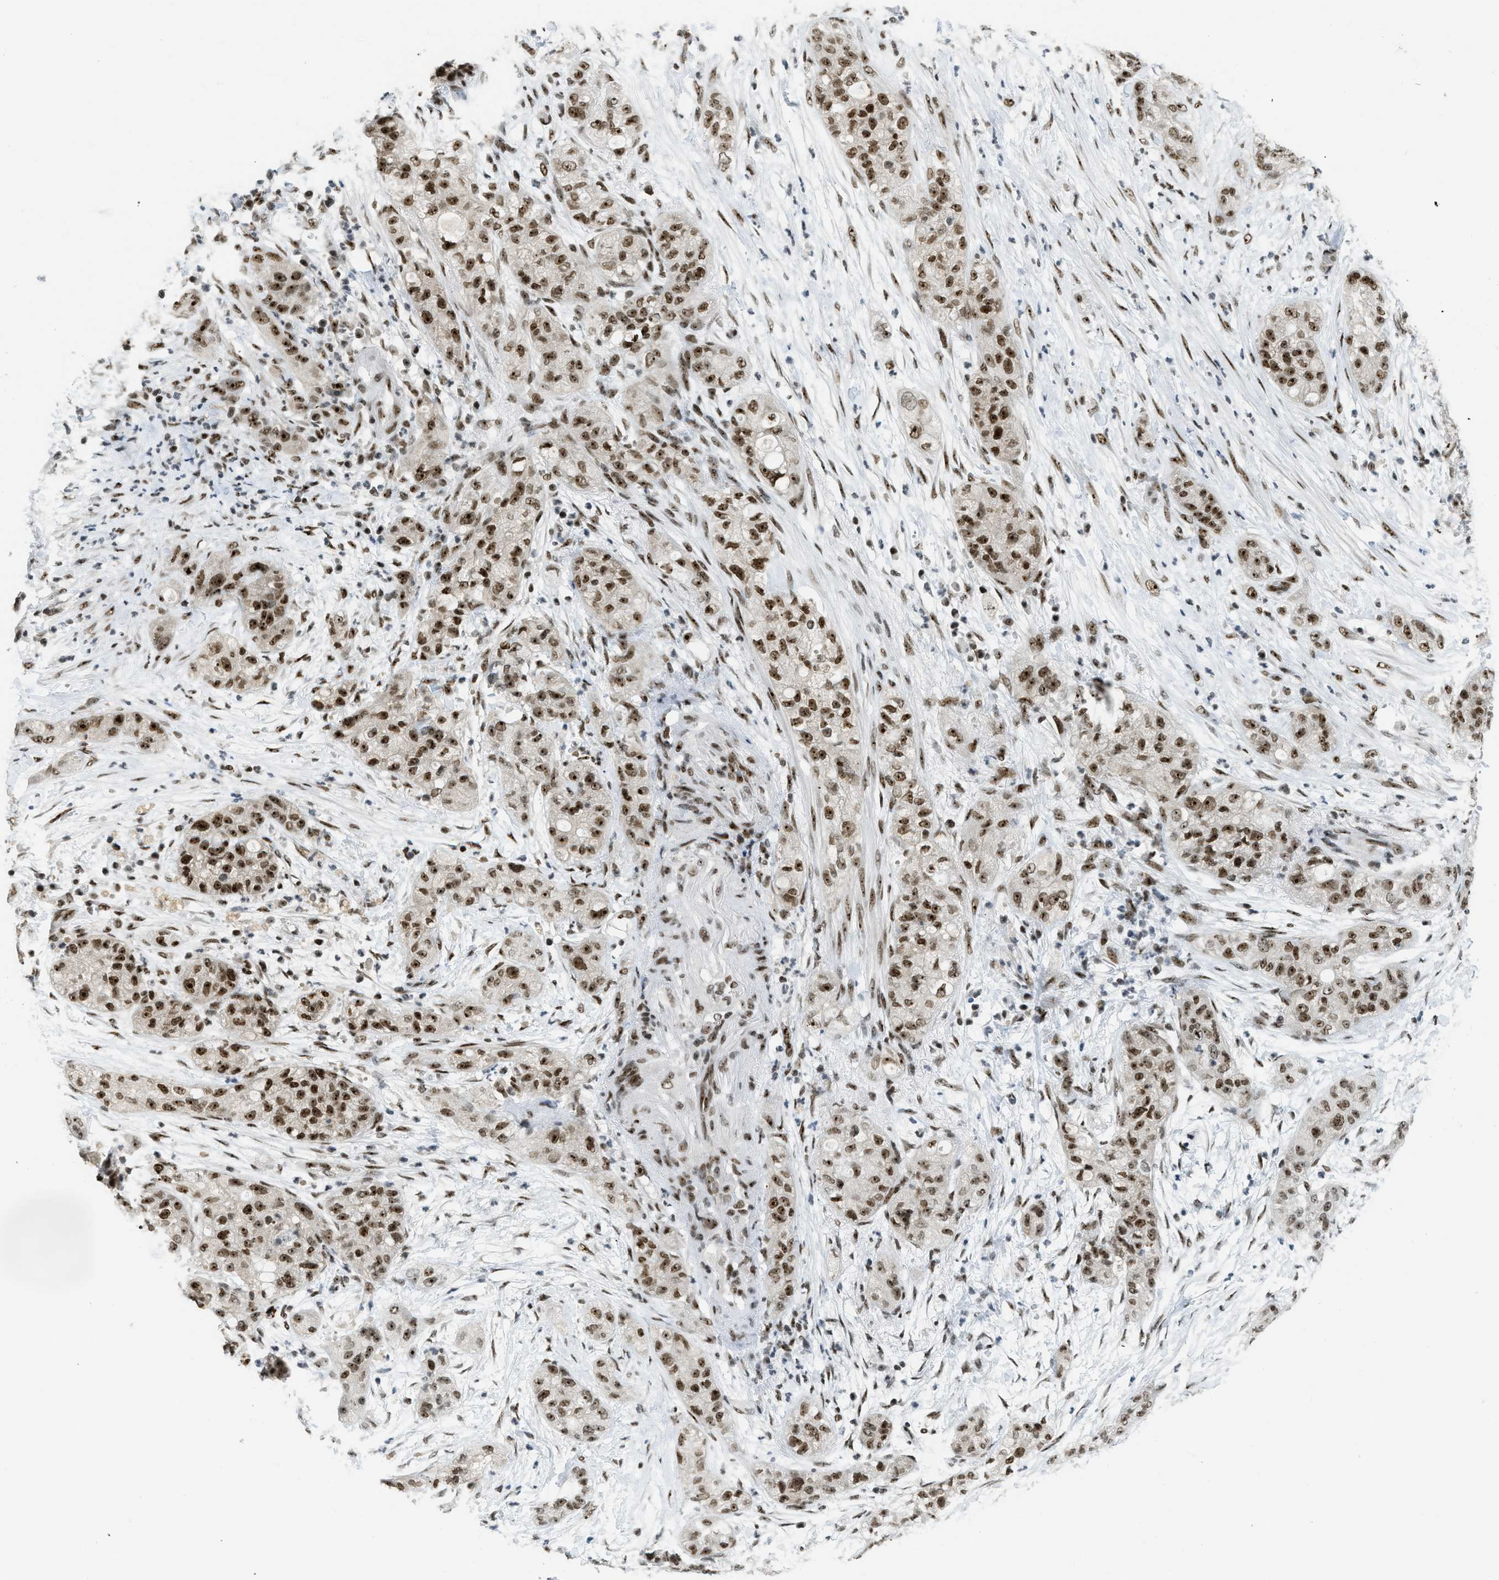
{"staining": {"intensity": "strong", "quantity": ">75%", "location": "nuclear"}, "tissue": "pancreatic cancer", "cell_type": "Tumor cells", "image_type": "cancer", "snomed": [{"axis": "morphology", "description": "Adenocarcinoma, NOS"}, {"axis": "topography", "description": "Pancreas"}], "caption": "Pancreatic cancer stained with DAB (3,3'-diaminobenzidine) immunohistochemistry (IHC) reveals high levels of strong nuclear staining in about >75% of tumor cells.", "gene": "URB1", "patient": {"sex": "female", "age": 78}}